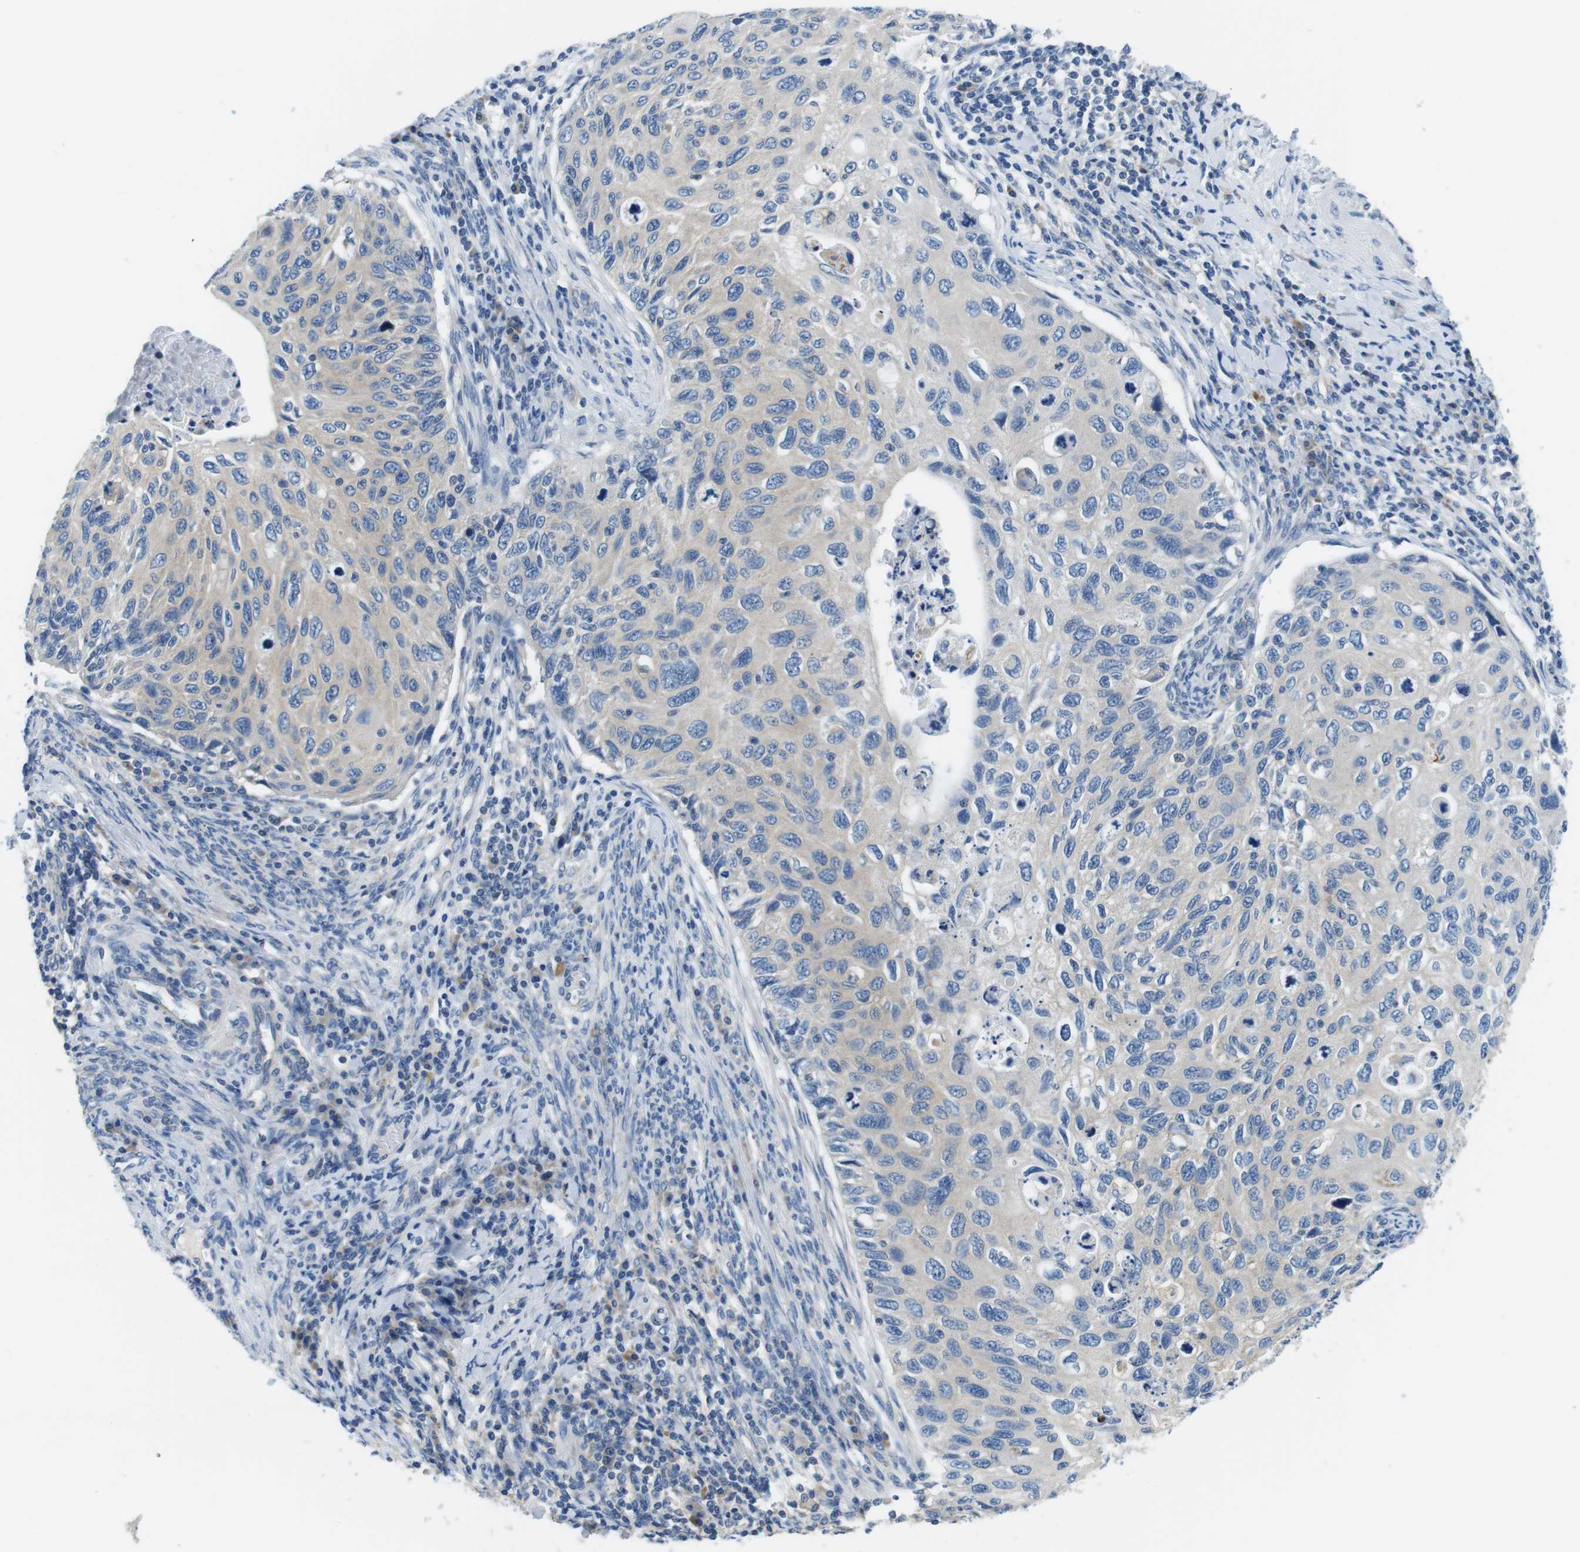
{"staining": {"intensity": "negative", "quantity": "none", "location": "none"}, "tissue": "cervical cancer", "cell_type": "Tumor cells", "image_type": "cancer", "snomed": [{"axis": "morphology", "description": "Squamous cell carcinoma, NOS"}, {"axis": "topography", "description": "Cervix"}], "caption": "Immunohistochemistry (IHC) micrograph of neoplastic tissue: cervical cancer (squamous cell carcinoma) stained with DAB (3,3'-diaminobenzidine) exhibits no significant protein expression in tumor cells.", "gene": "DENND4C", "patient": {"sex": "female", "age": 70}}